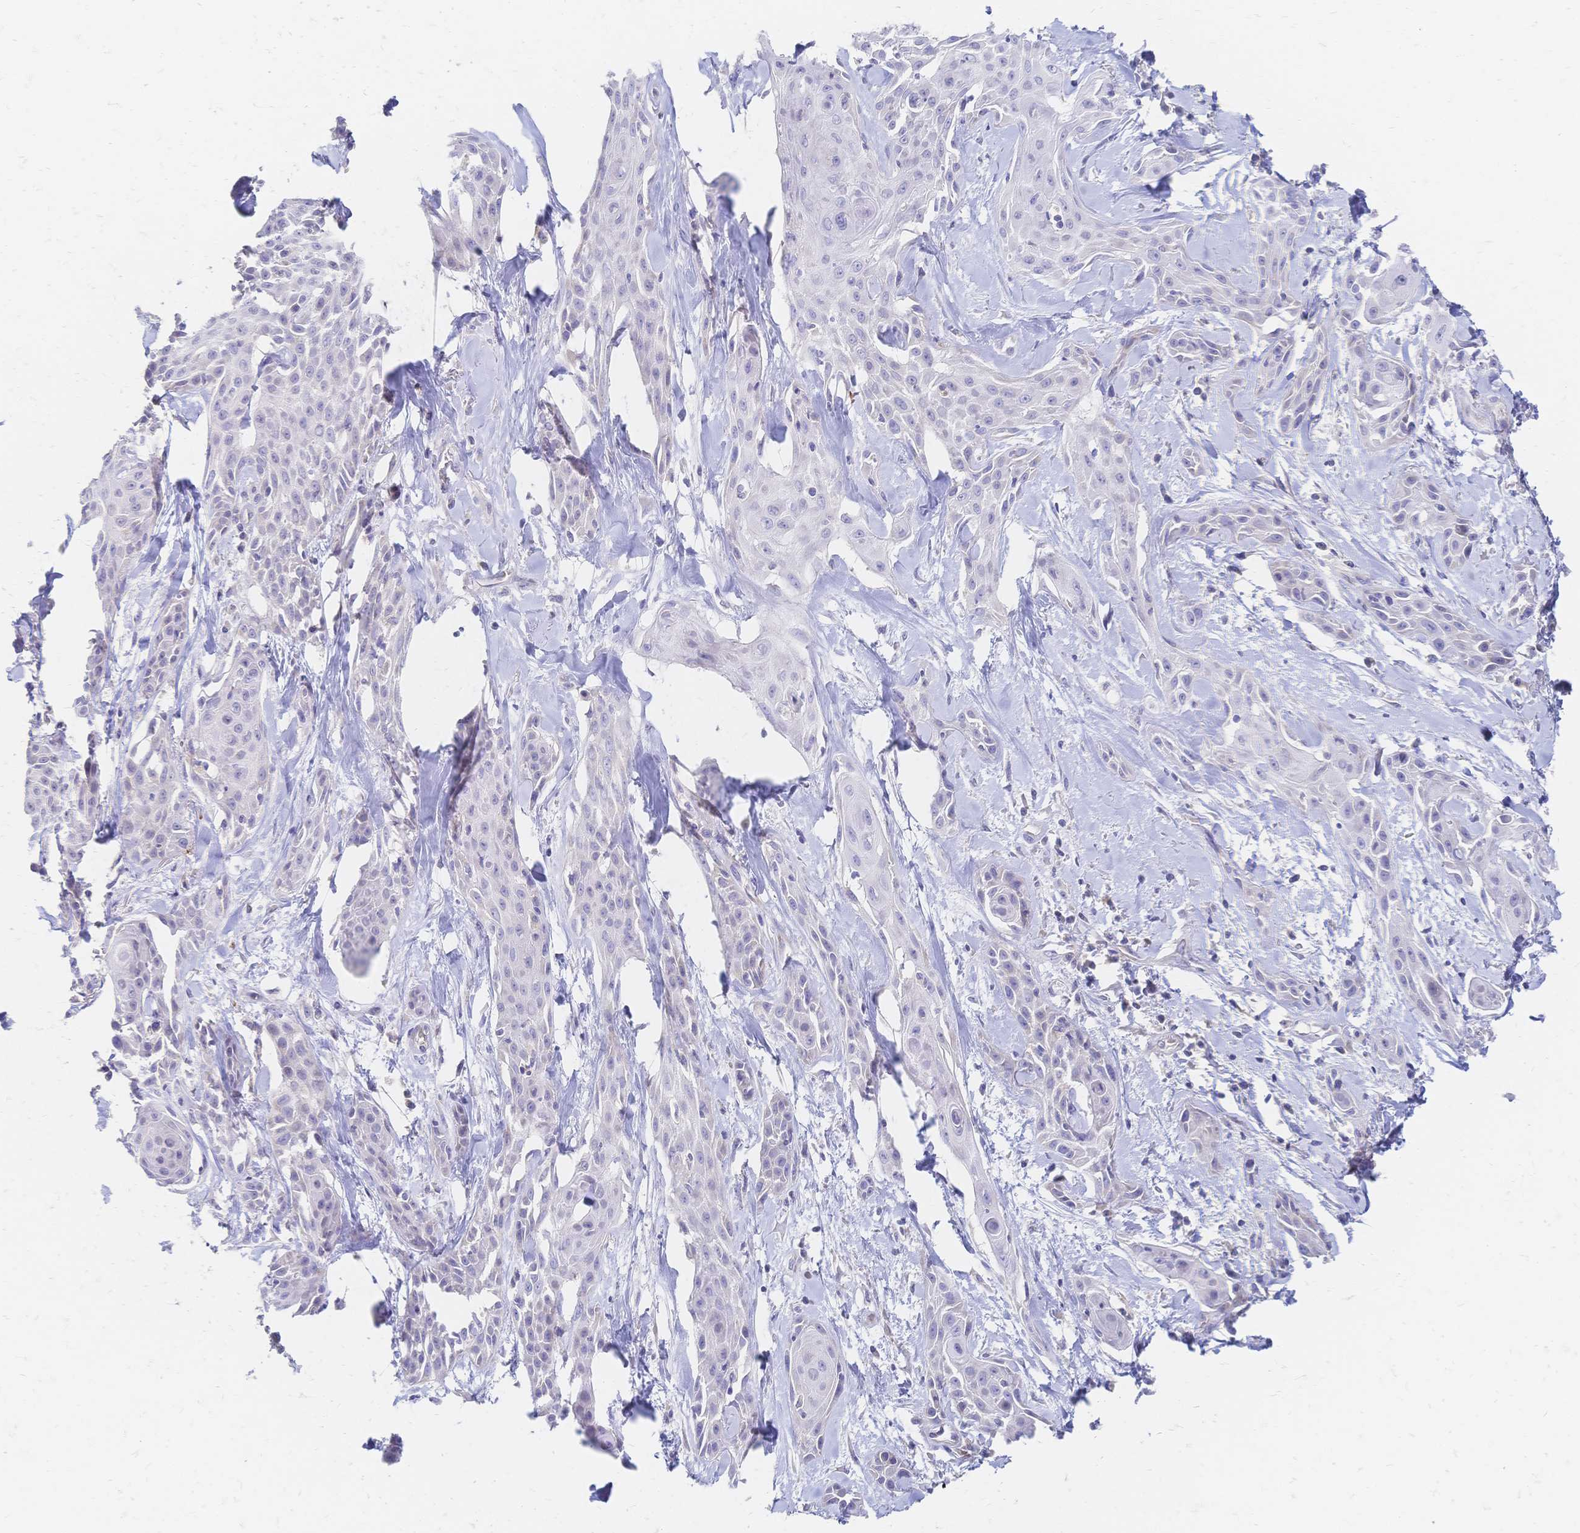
{"staining": {"intensity": "negative", "quantity": "none", "location": "none"}, "tissue": "skin cancer", "cell_type": "Tumor cells", "image_type": "cancer", "snomed": [{"axis": "morphology", "description": "Squamous cell carcinoma, NOS"}, {"axis": "topography", "description": "Skin"}, {"axis": "topography", "description": "Anal"}], "caption": "Skin squamous cell carcinoma stained for a protein using immunohistochemistry displays no positivity tumor cells.", "gene": "VWC2L", "patient": {"sex": "male", "age": 64}}